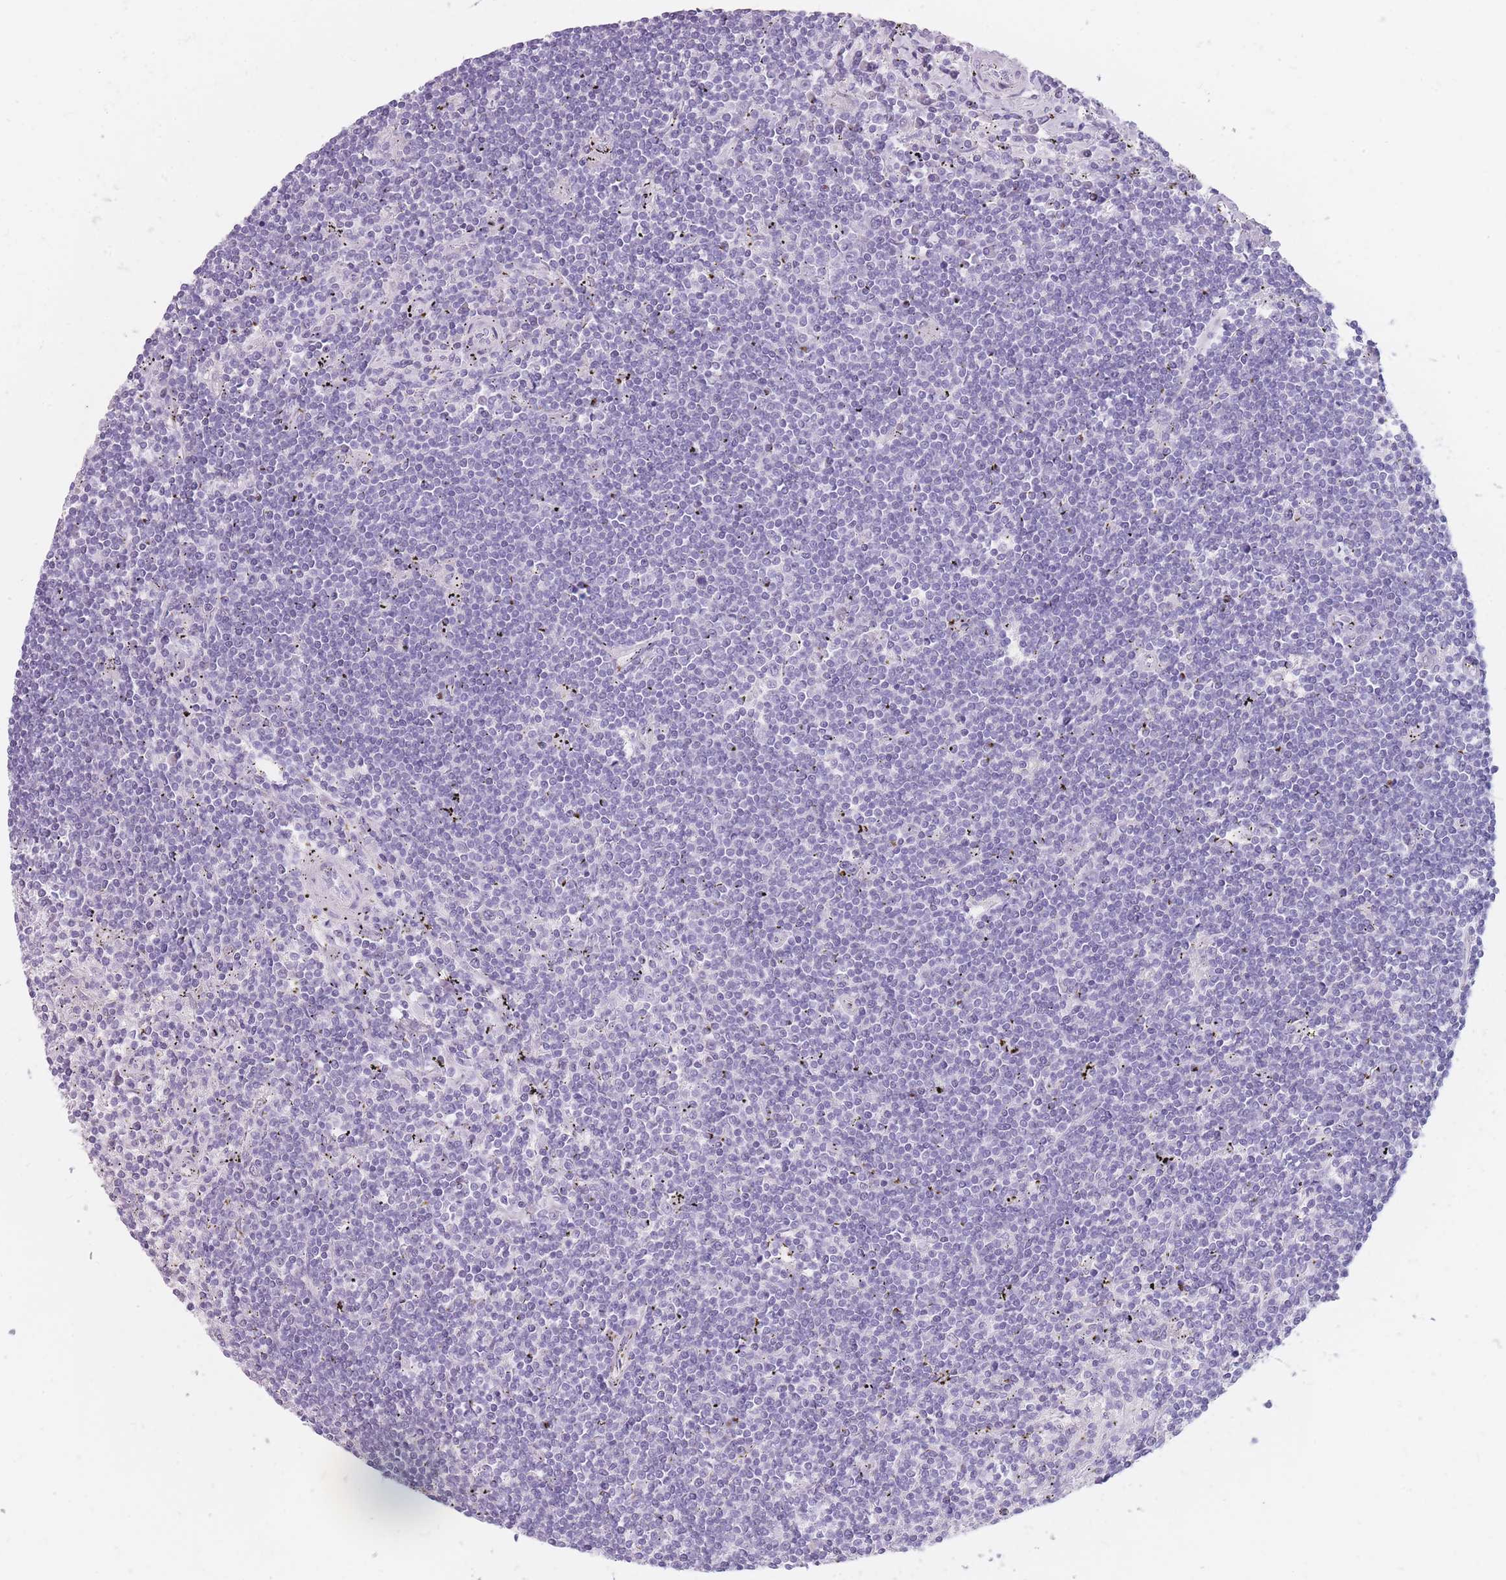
{"staining": {"intensity": "negative", "quantity": "none", "location": "none"}, "tissue": "lymphoma", "cell_type": "Tumor cells", "image_type": "cancer", "snomed": [{"axis": "morphology", "description": "Malignant lymphoma, non-Hodgkin's type, Low grade"}, {"axis": "topography", "description": "Spleen"}], "caption": "The histopathology image reveals no staining of tumor cells in malignant lymphoma, non-Hodgkin's type (low-grade).", "gene": "CCNO", "patient": {"sex": "male", "age": 76}}